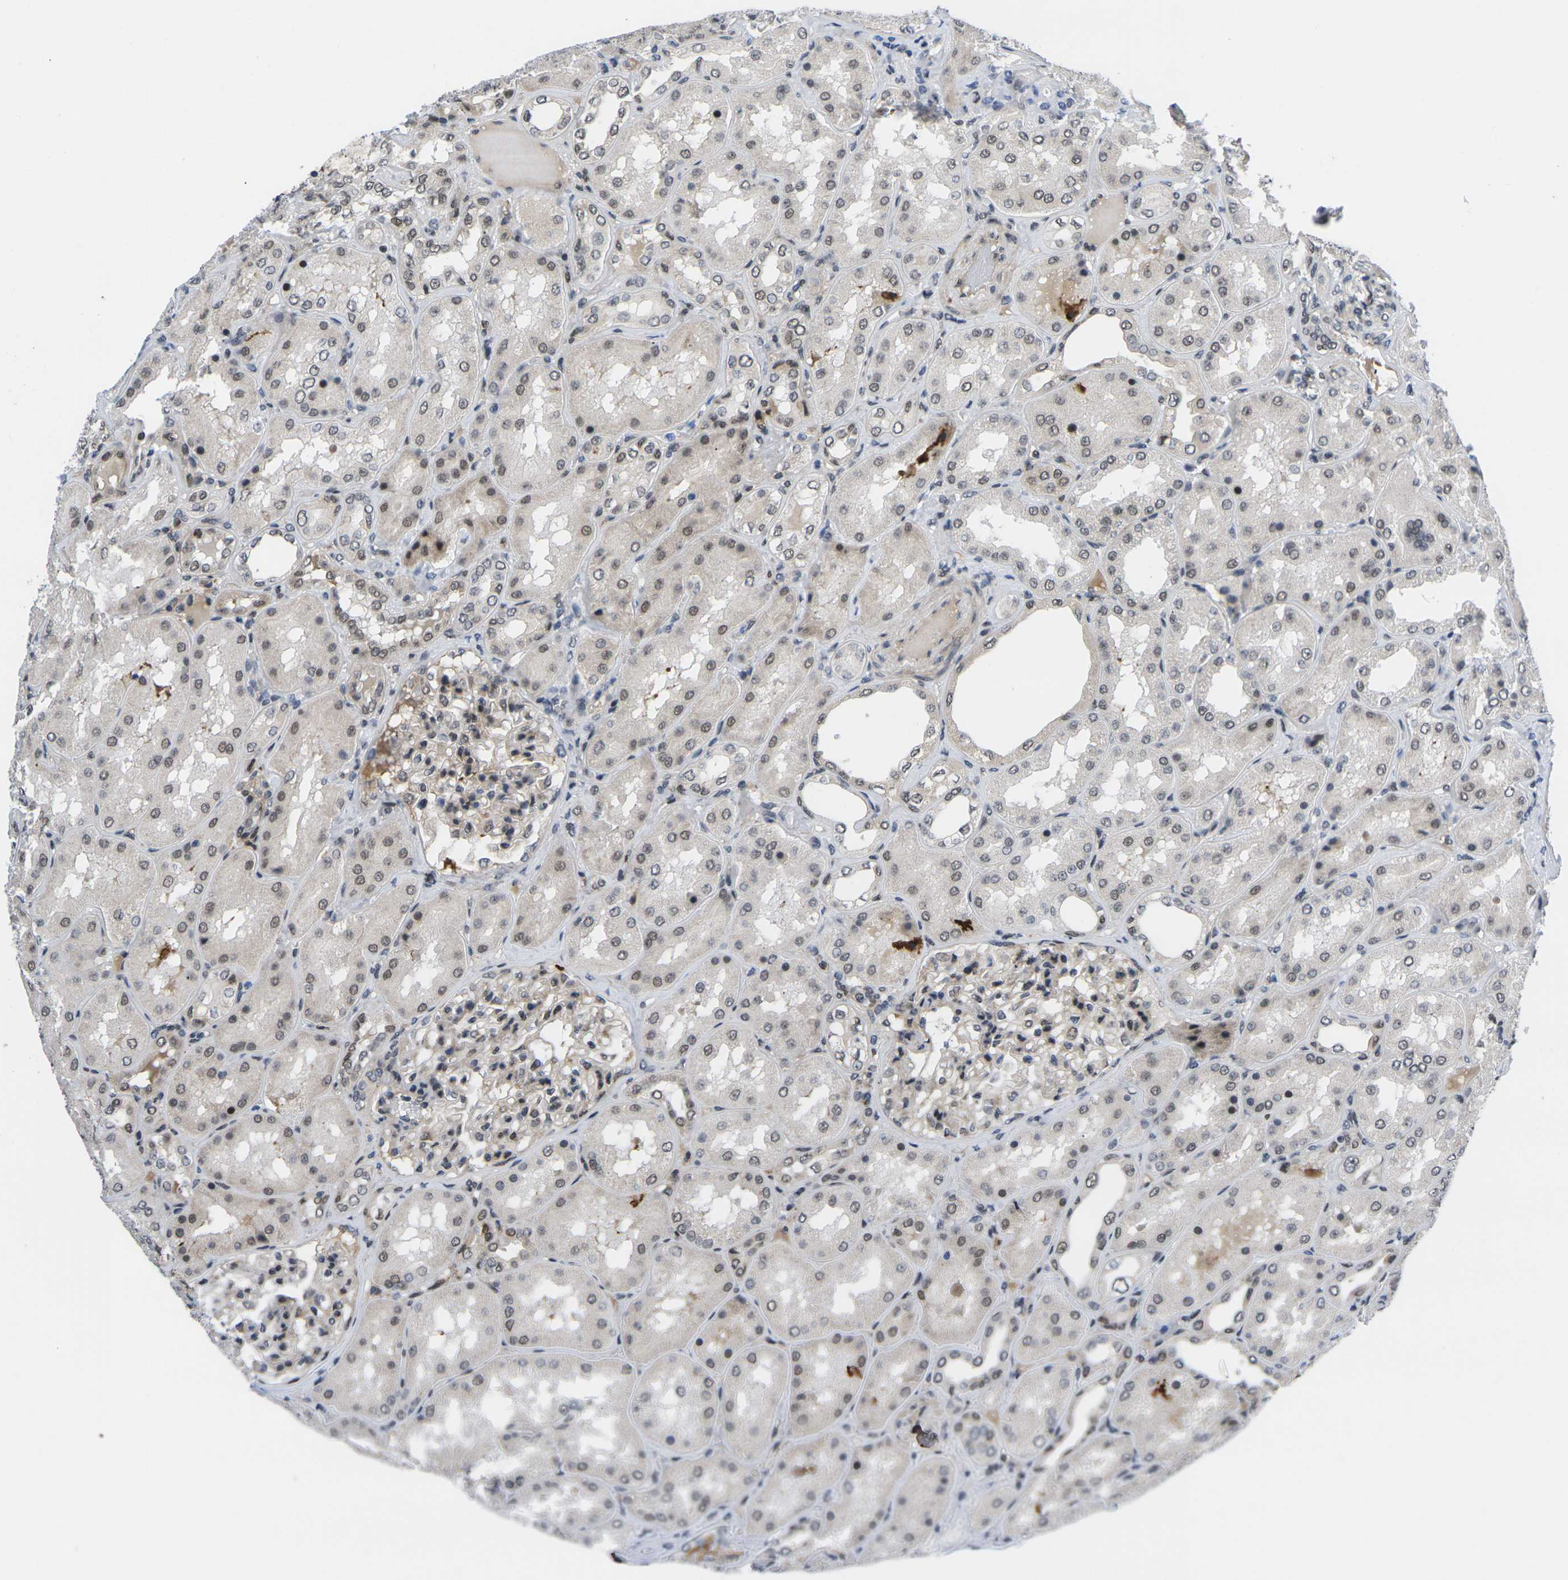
{"staining": {"intensity": "moderate", "quantity": "<25%", "location": "cytoplasmic/membranous"}, "tissue": "kidney", "cell_type": "Cells in glomeruli", "image_type": "normal", "snomed": [{"axis": "morphology", "description": "Normal tissue, NOS"}, {"axis": "topography", "description": "Kidney"}], "caption": "Kidney stained with a protein marker reveals moderate staining in cells in glomeruli.", "gene": "RBM7", "patient": {"sex": "female", "age": 56}}